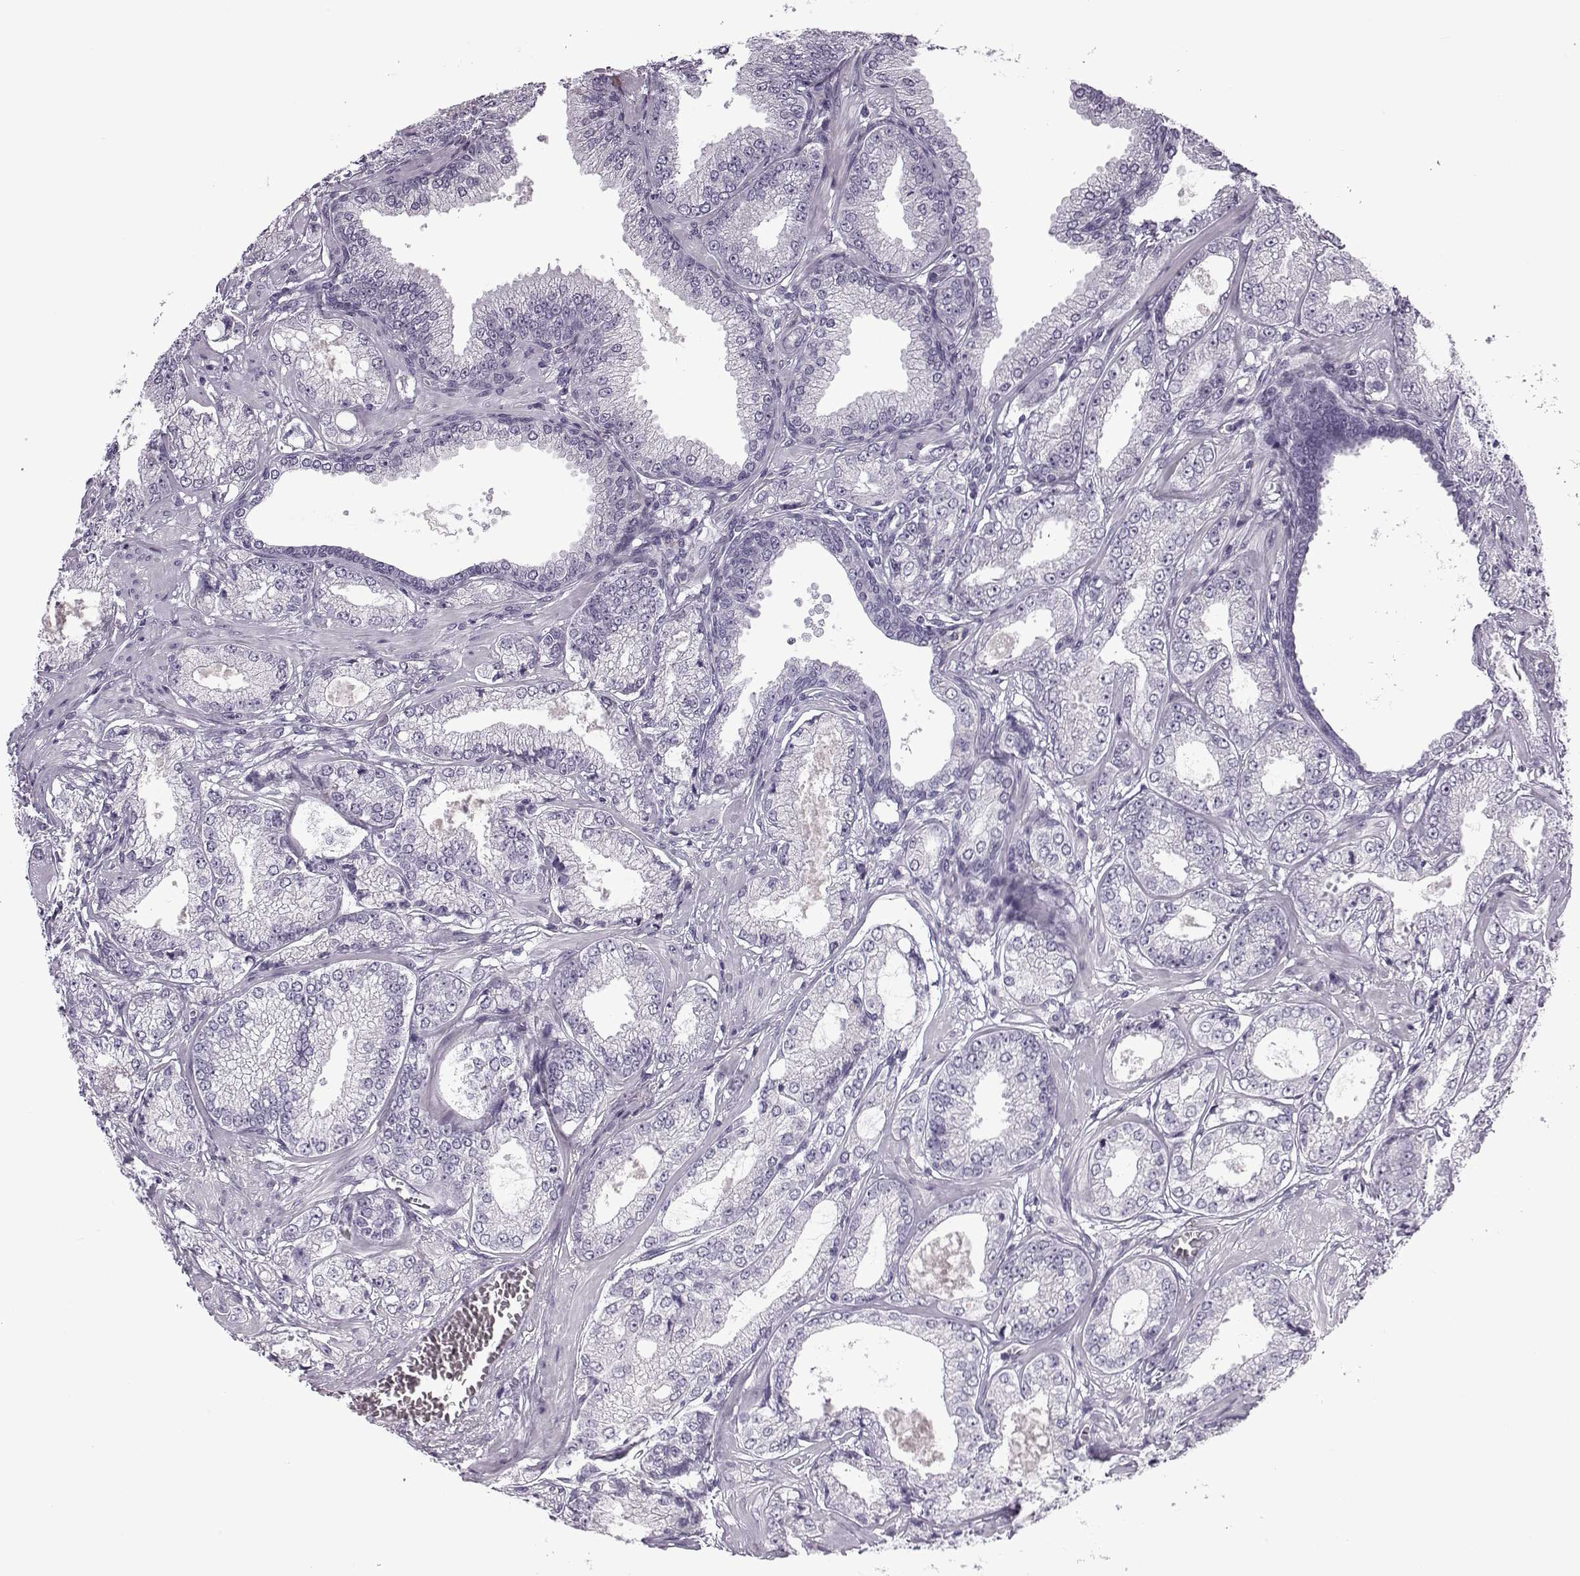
{"staining": {"intensity": "negative", "quantity": "none", "location": "none"}, "tissue": "prostate cancer", "cell_type": "Tumor cells", "image_type": "cancer", "snomed": [{"axis": "morphology", "description": "Adenocarcinoma, NOS"}, {"axis": "topography", "description": "Prostate"}], "caption": "Protein analysis of prostate cancer exhibits no significant expression in tumor cells. Nuclei are stained in blue.", "gene": "OIP5", "patient": {"sex": "male", "age": 64}}